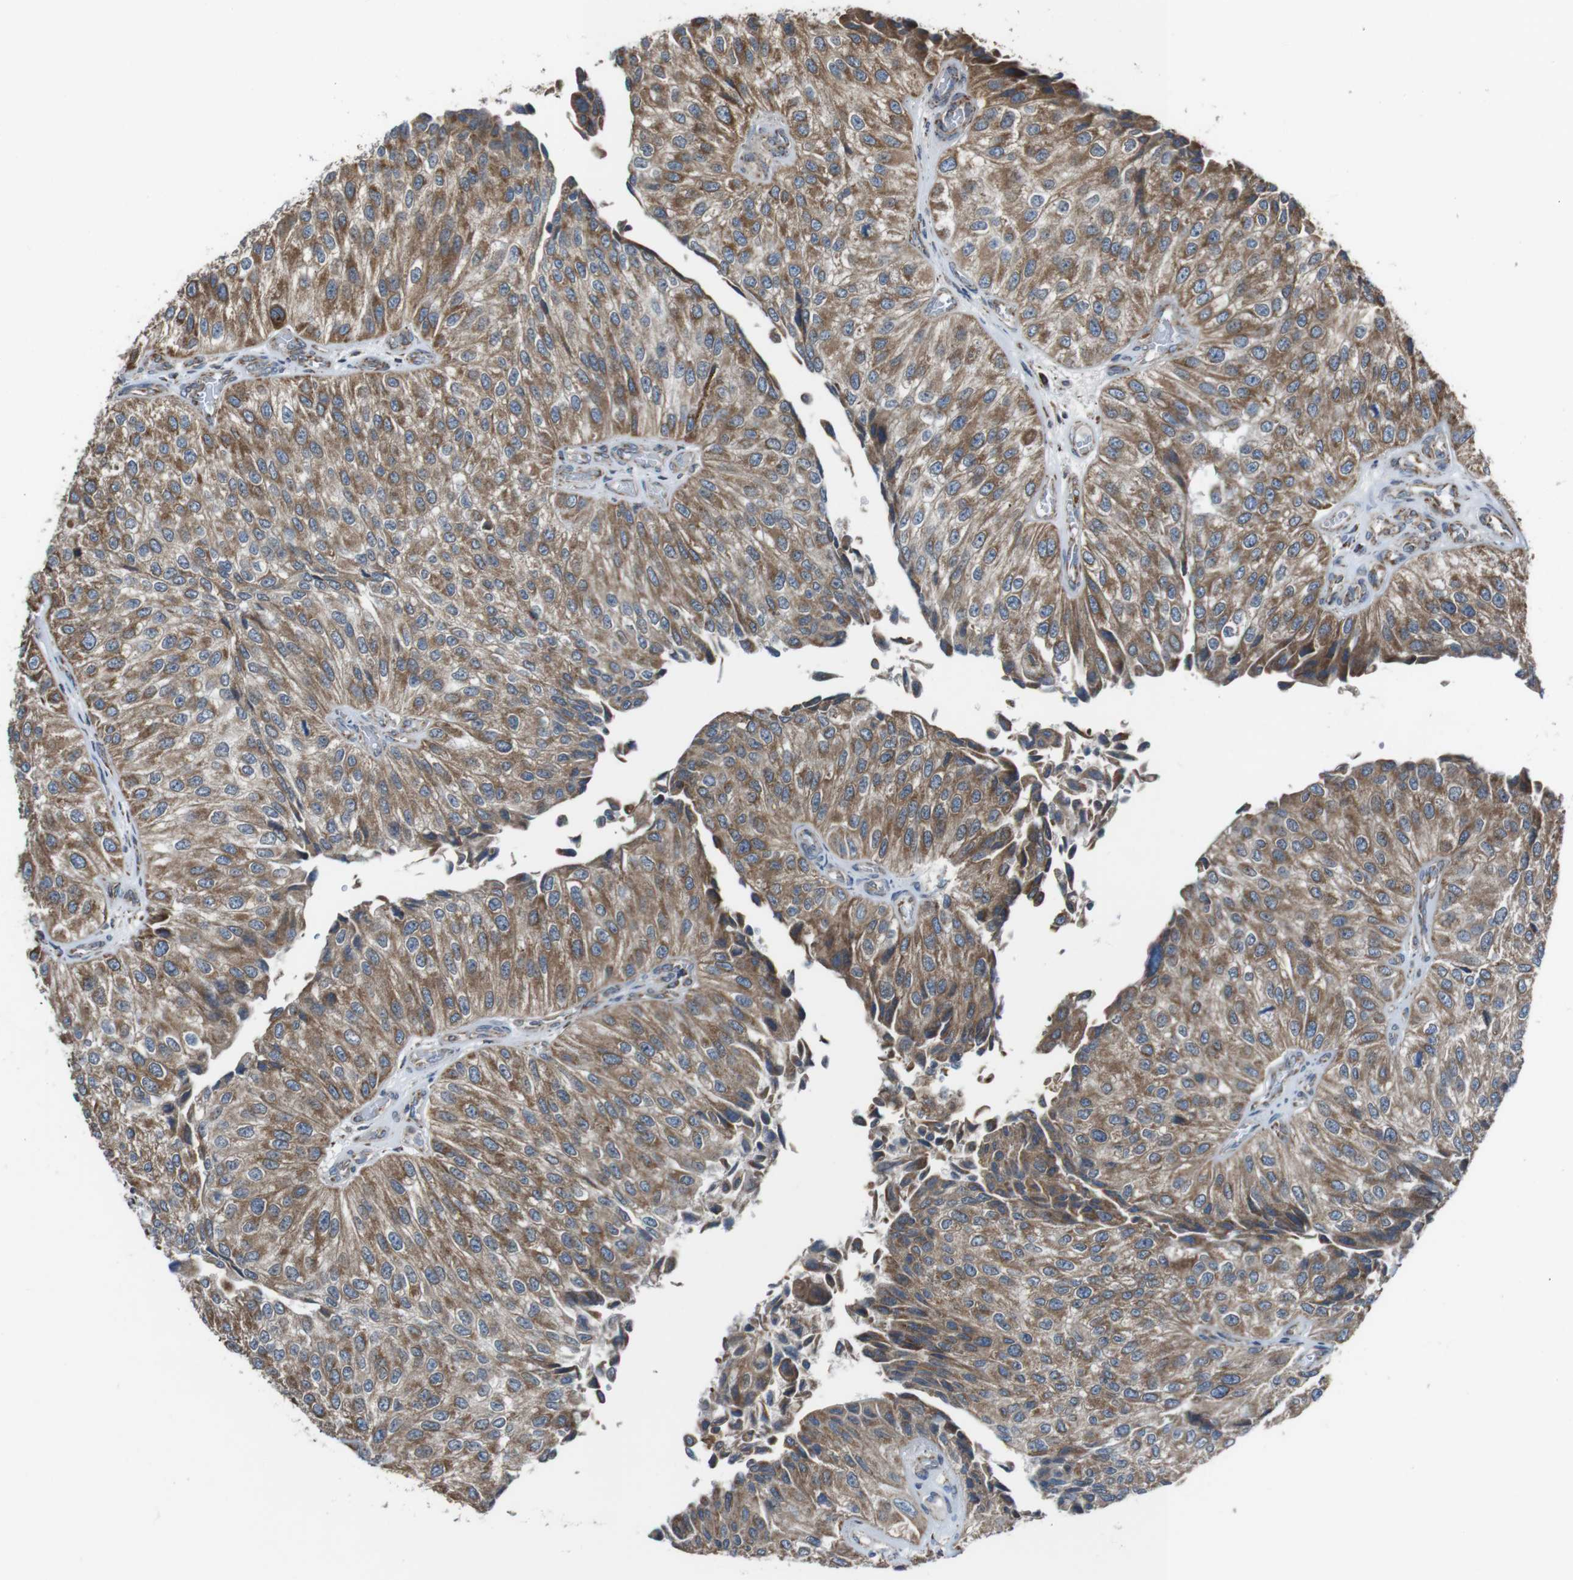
{"staining": {"intensity": "moderate", "quantity": ">75%", "location": "cytoplasmic/membranous"}, "tissue": "urothelial cancer", "cell_type": "Tumor cells", "image_type": "cancer", "snomed": [{"axis": "morphology", "description": "Urothelial carcinoma, High grade"}, {"axis": "topography", "description": "Kidney"}, {"axis": "topography", "description": "Urinary bladder"}], "caption": "A histopathology image of urothelial cancer stained for a protein displays moderate cytoplasmic/membranous brown staining in tumor cells.", "gene": "CISD2", "patient": {"sex": "male", "age": 77}}